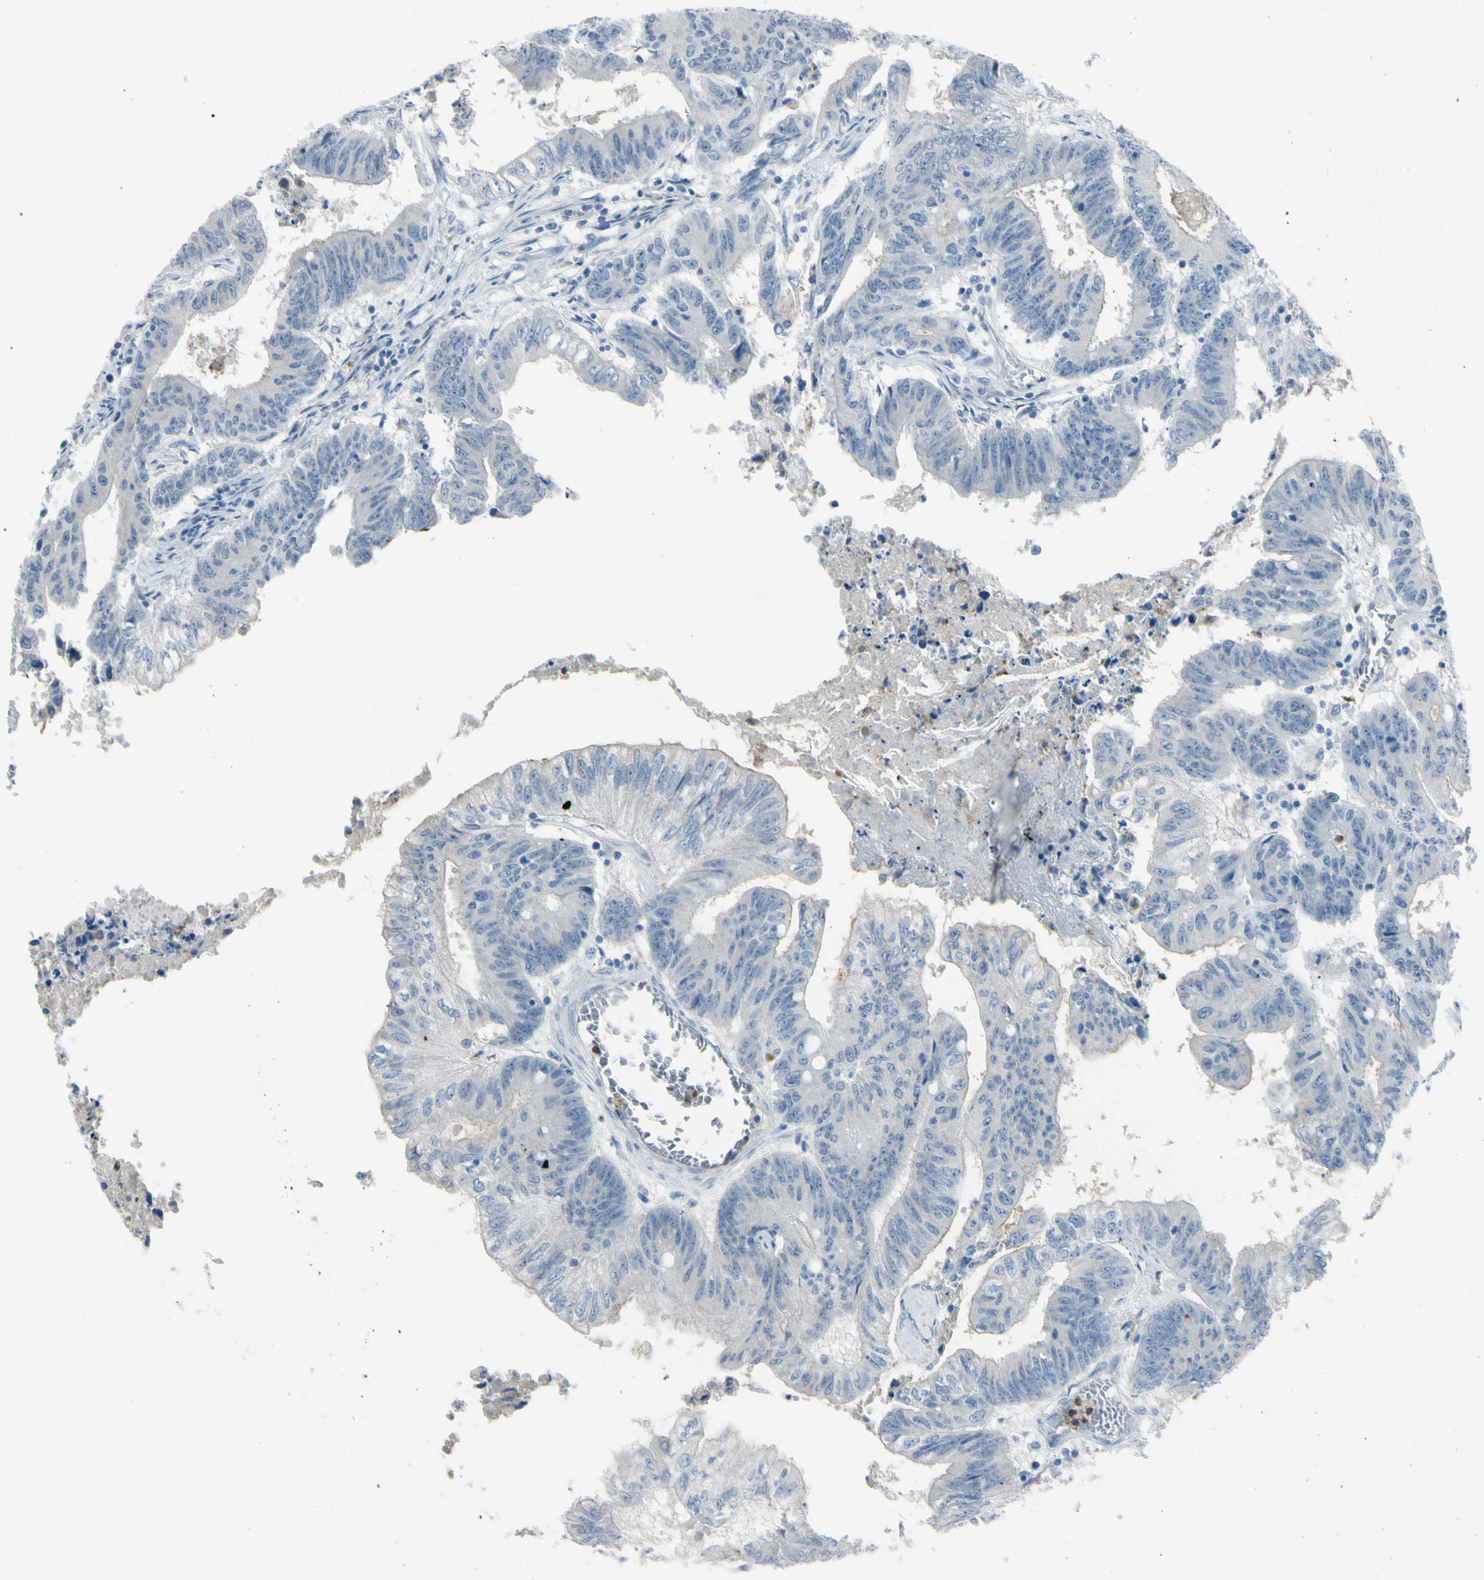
{"staining": {"intensity": "negative", "quantity": "none", "location": "none"}, "tissue": "colorectal cancer", "cell_type": "Tumor cells", "image_type": "cancer", "snomed": [{"axis": "morphology", "description": "Adenocarcinoma, NOS"}, {"axis": "topography", "description": "Colon"}], "caption": "An image of human colorectal adenocarcinoma is negative for staining in tumor cells.", "gene": "ZNF557", "patient": {"sex": "male", "age": 45}}